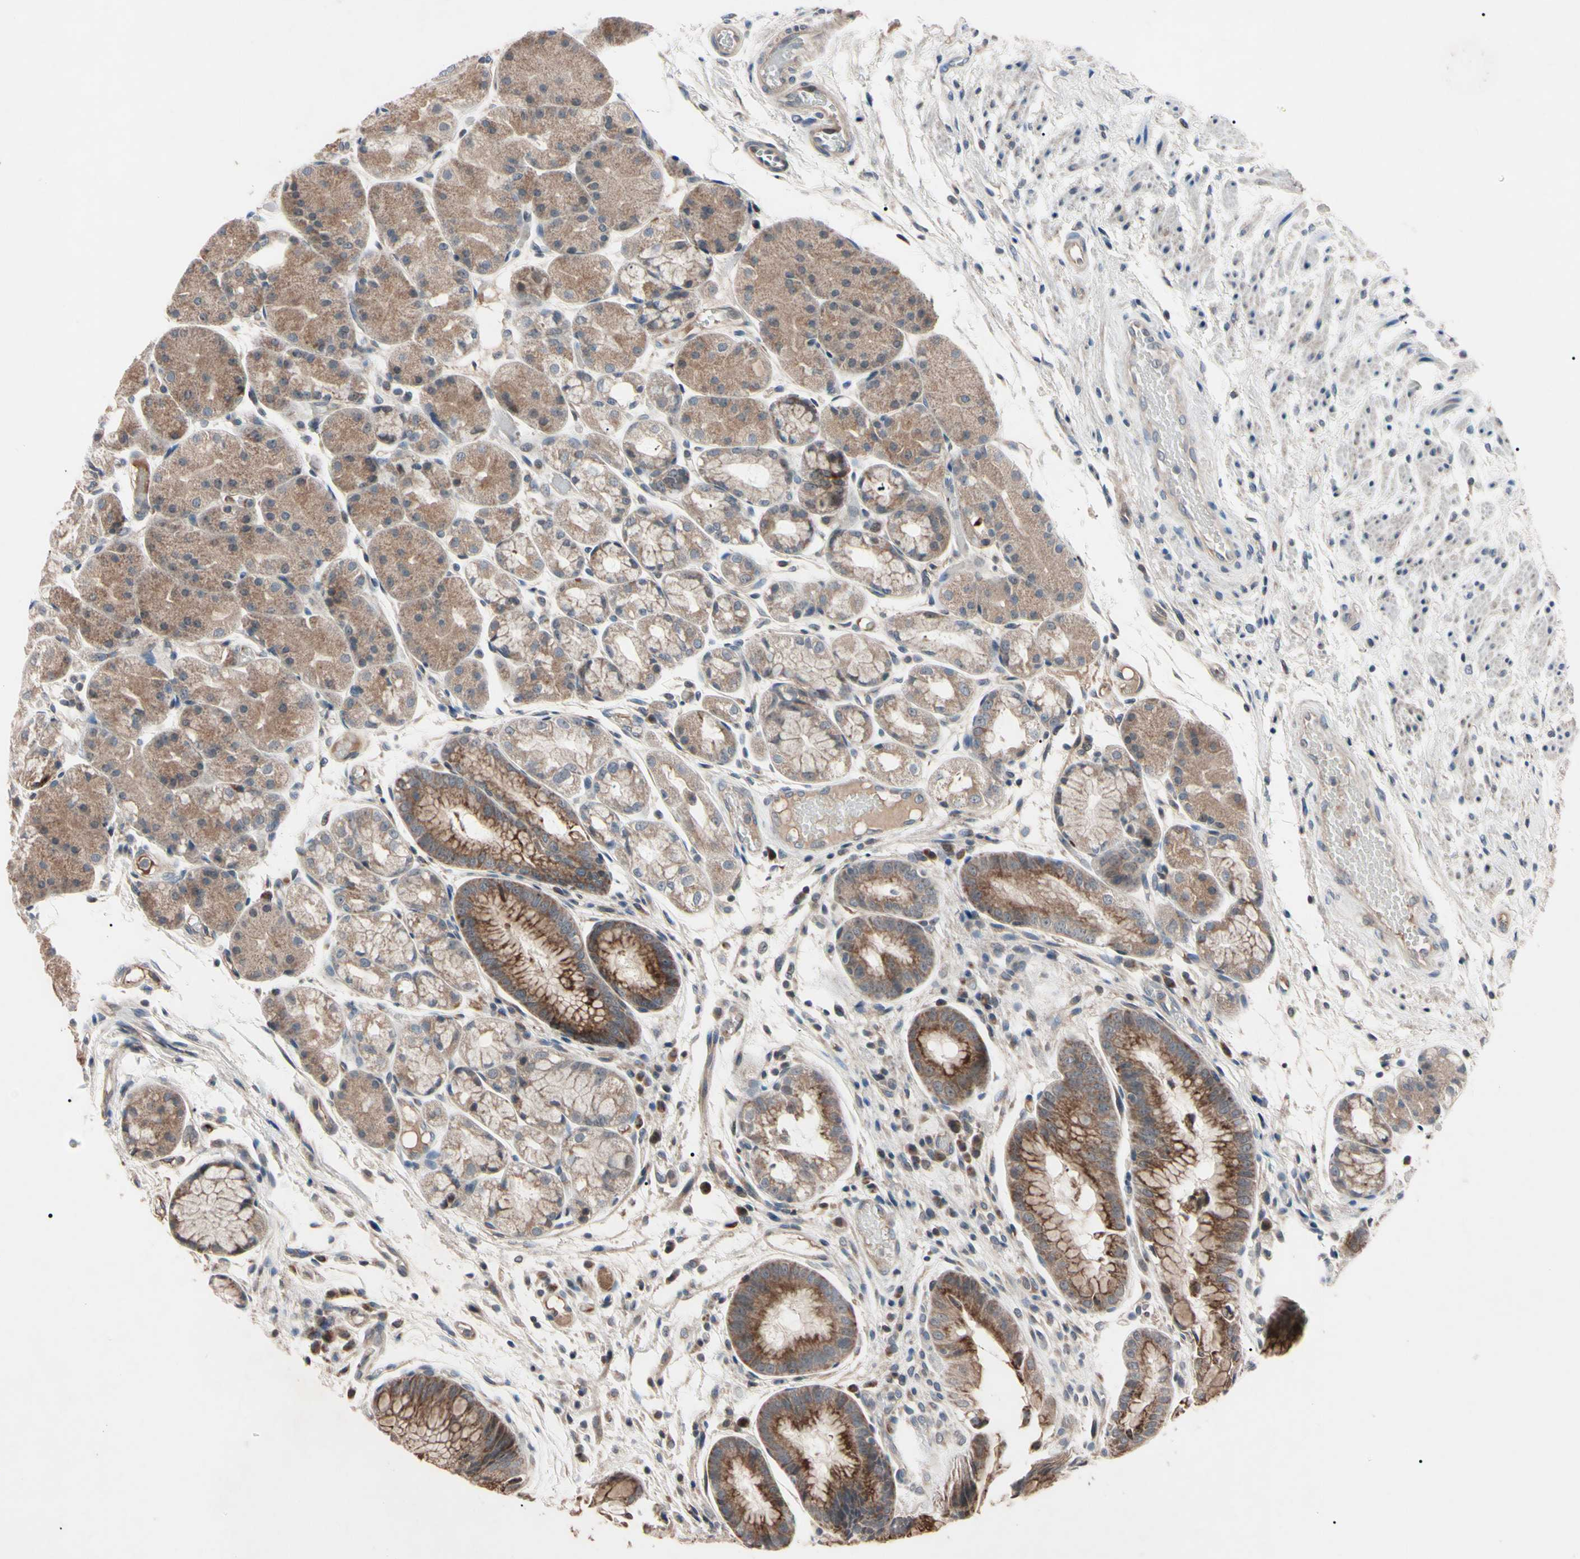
{"staining": {"intensity": "moderate", "quantity": ">75%", "location": "cytoplasmic/membranous"}, "tissue": "stomach", "cell_type": "Glandular cells", "image_type": "normal", "snomed": [{"axis": "morphology", "description": "Normal tissue, NOS"}, {"axis": "topography", "description": "Stomach, upper"}], "caption": "An image showing moderate cytoplasmic/membranous staining in about >75% of glandular cells in unremarkable stomach, as visualized by brown immunohistochemical staining.", "gene": "TNFRSF1A", "patient": {"sex": "male", "age": 72}}